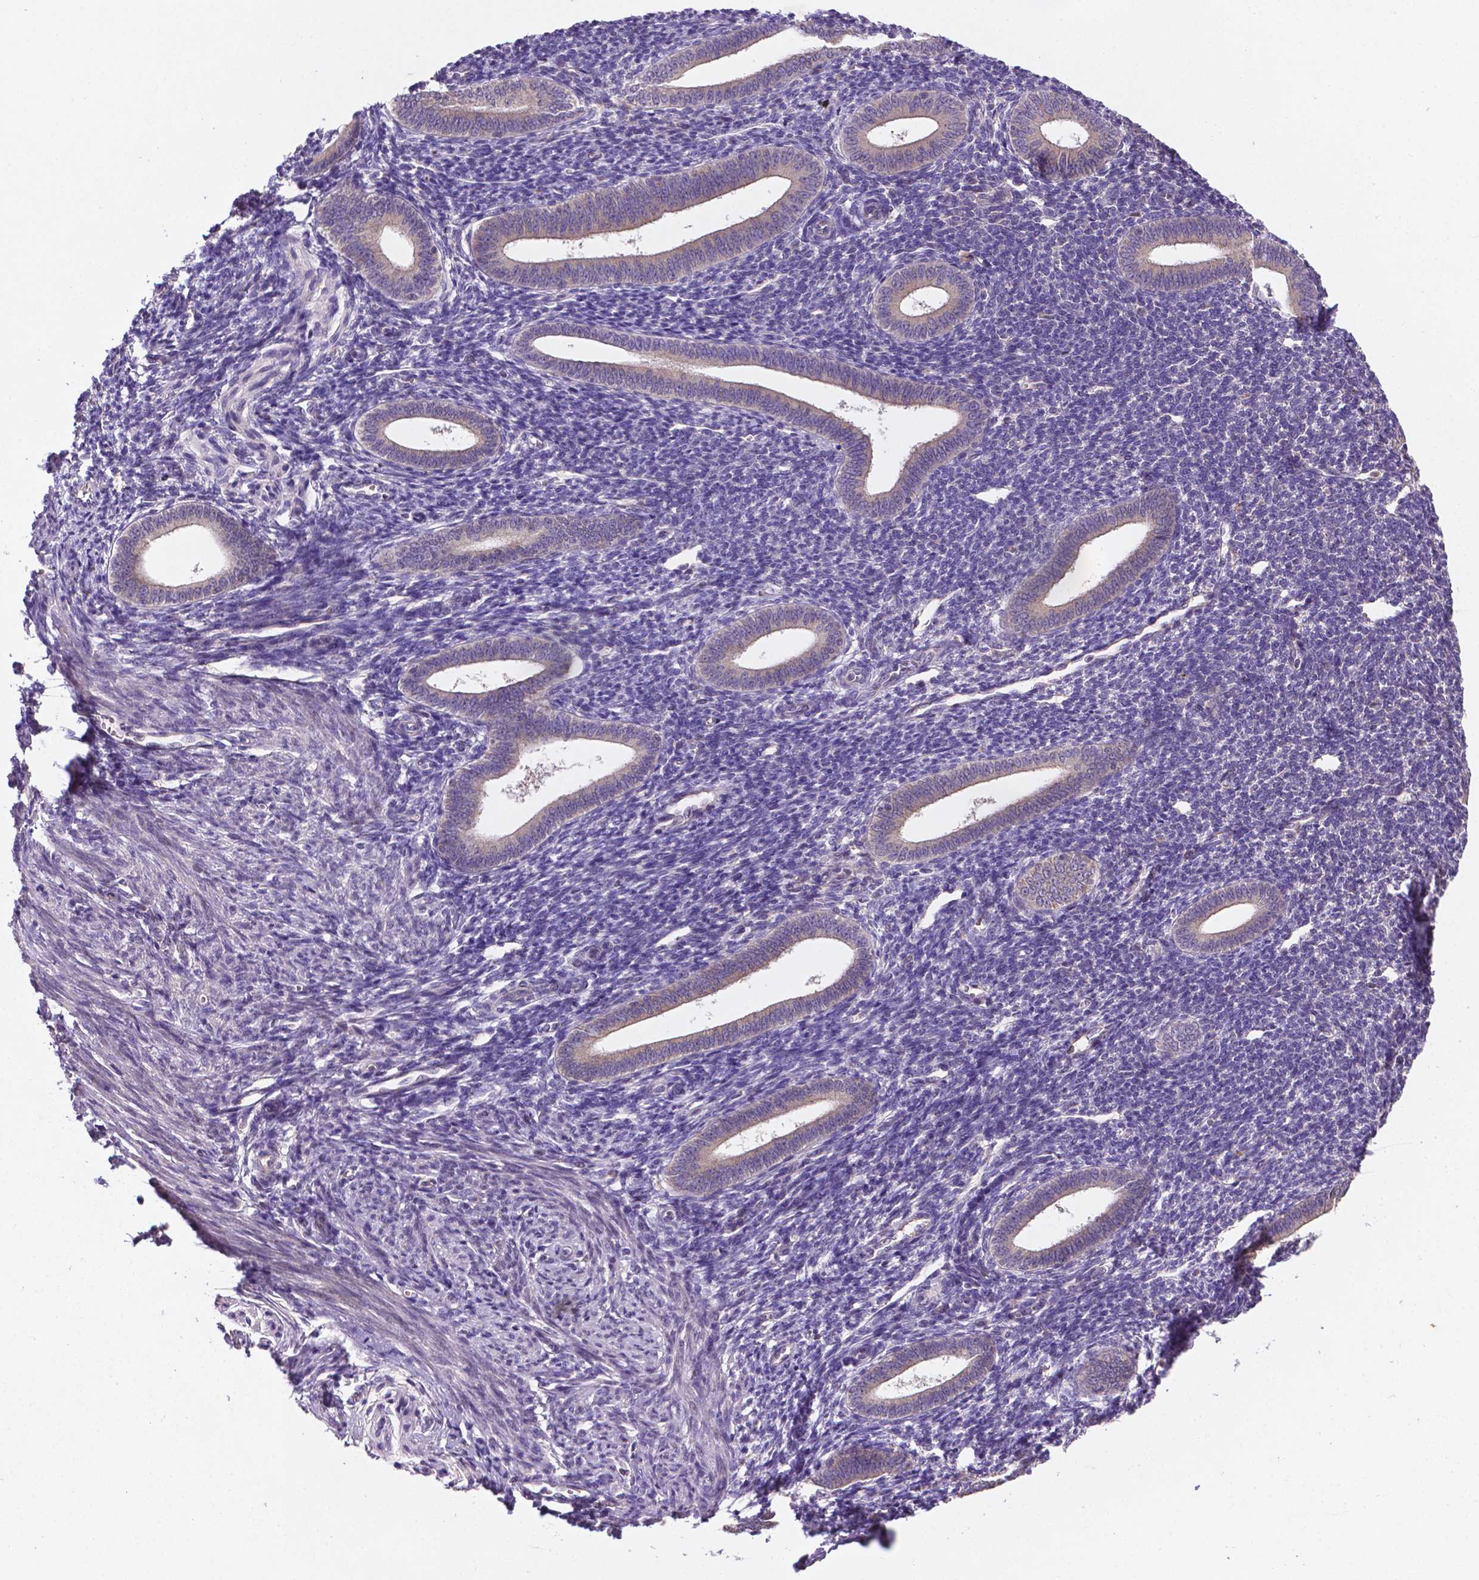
{"staining": {"intensity": "negative", "quantity": "none", "location": "none"}, "tissue": "endometrium", "cell_type": "Cells in endometrial stroma", "image_type": "normal", "snomed": [{"axis": "morphology", "description": "Normal tissue, NOS"}, {"axis": "topography", "description": "Endometrium"}], "caption": "High power microscopy photomicrograph of an immunohistochemistry (IHC) histopathology image of normal endometrium, revealing no significant staining in cells in endometrial stroma.", "gene": "TM4SF20", "patient": {"sex": "female", "age": 25}}